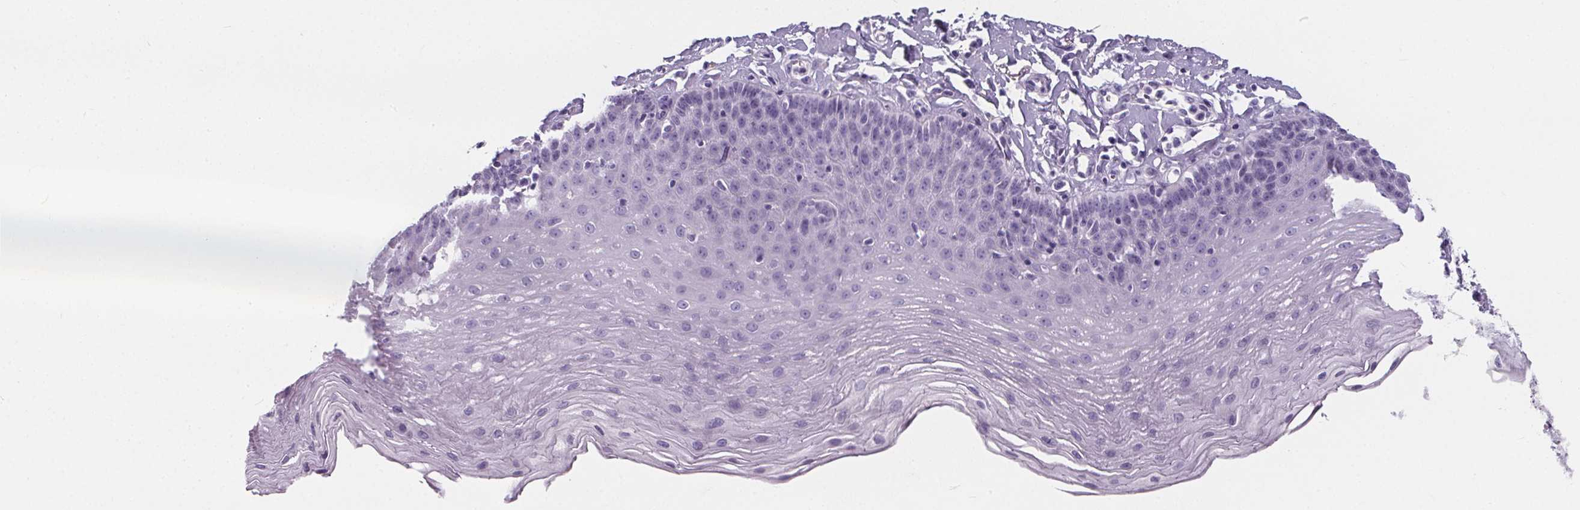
{"staining": {"intensity": "negative", "quantity": "none", "location": "none"}, "tissue": "esophagus", "cell_type": "Squamous epithelial cells", "image_type": "normal", "snomed": [{"axis": "morphology", "description": "Normal tissue, NOS"}, {"axis": "topography", "description": "Esophagus"}], "caption": "IHC histopathology image of benign human esophagus stained for a protein (brown), which exhibits no positivity in squamous epithelial cells.", "gene": "ADRB1", "patient": {"sex": "female", "age": 81}}